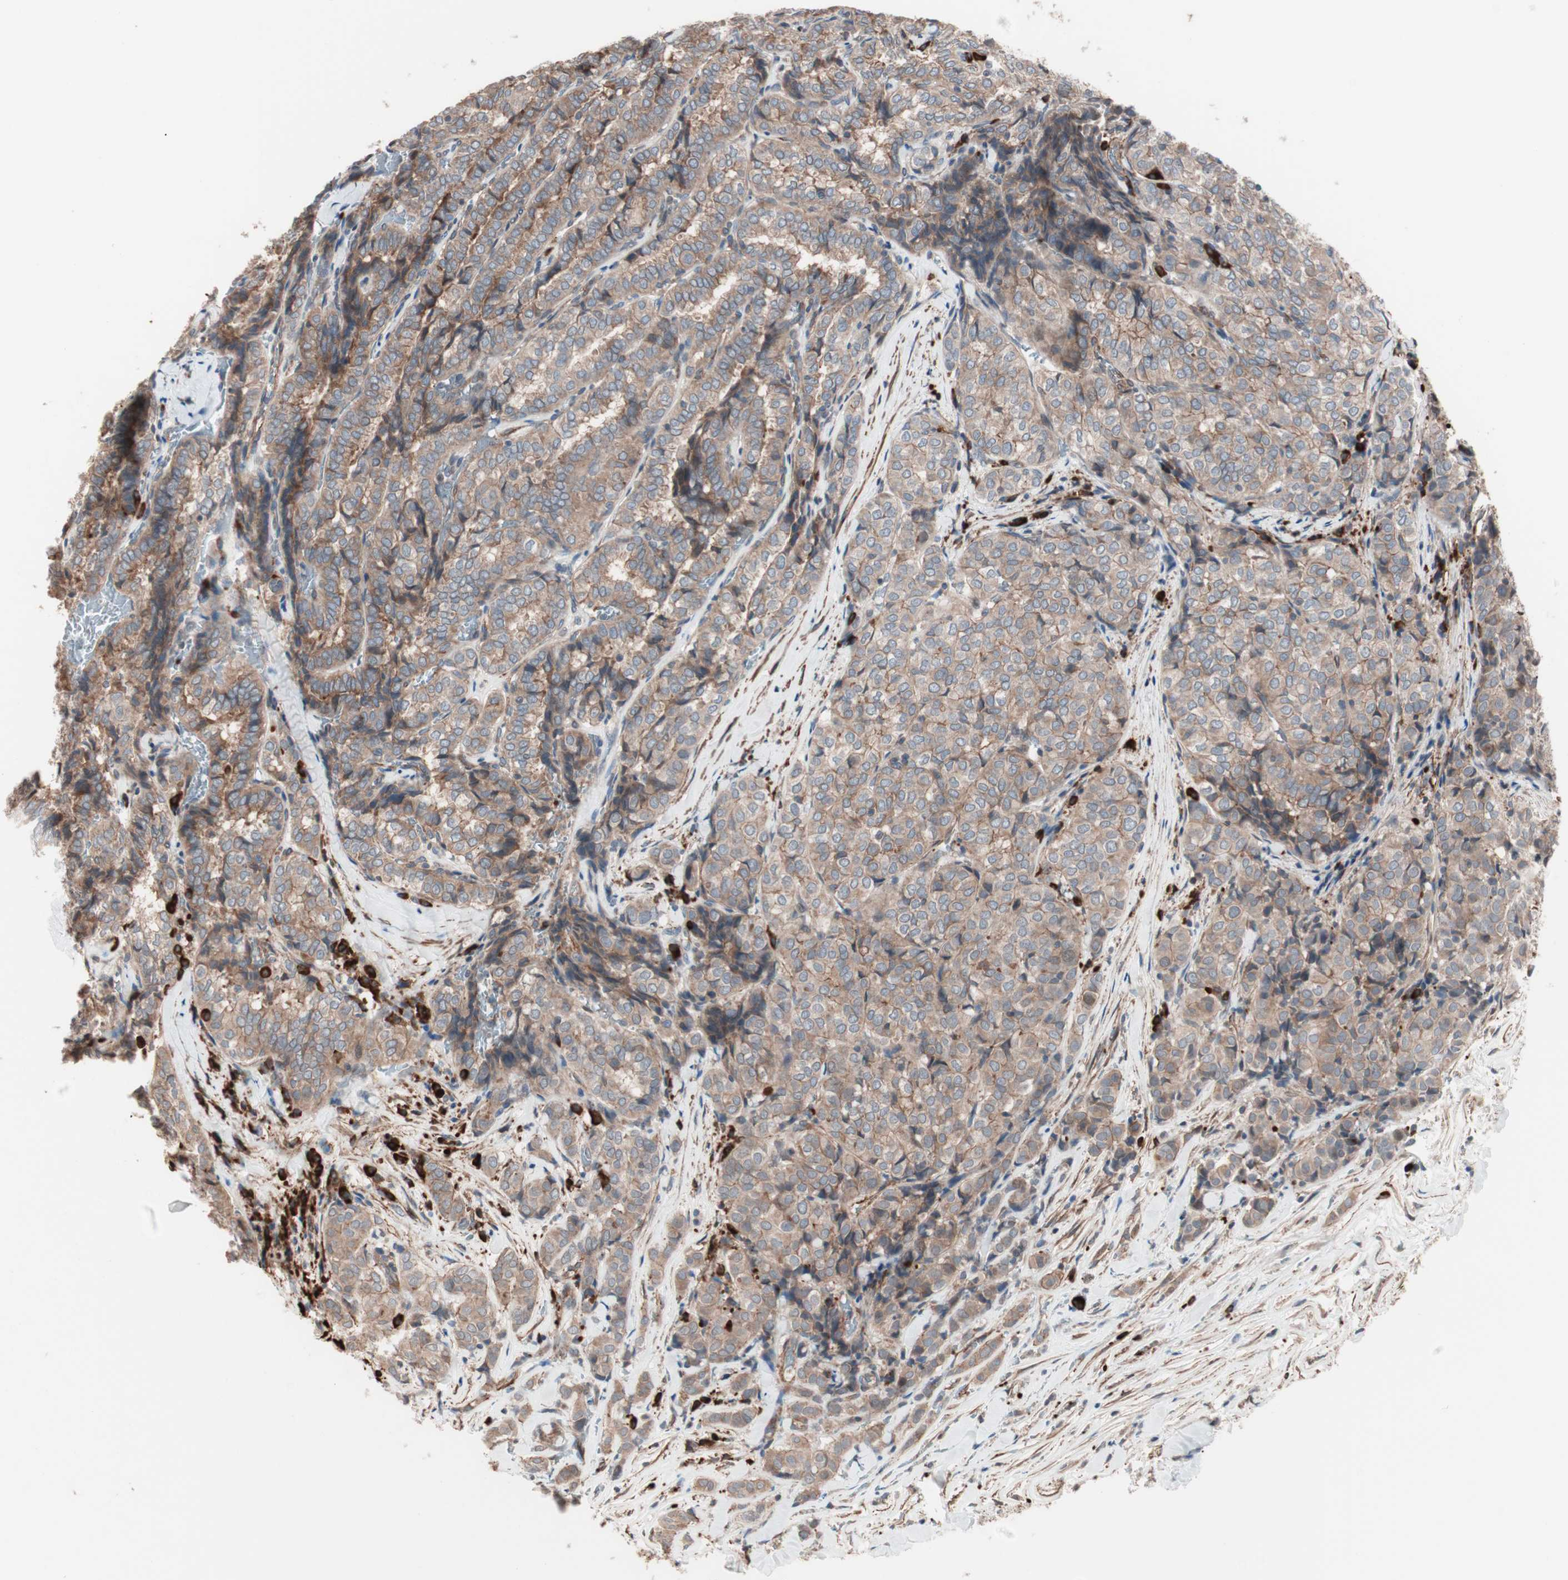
{"staining": {"intensity": "moderate", "quantity": ">75%", "location": "cytoplasmic/membranous"}, "tissue": "thyroid cancer", "cell_type": "Tumor cells", "image_type": "cancer", "snomed": [{"axis": "morphology", "description": "Normal tissue, NOS"}, {"axis": "morphology", "description": "Papillary adenocarcinoma, NOS"}, {"axis": "topography", "description": "Thyroid gland"}], "caption": "This is a photomicrograph of immunohistochemistry (IHC) staining of thyroid cancer (papillary adenocarcinoma), which shows moderate staining in the cytoplasmic/membranous of tumor cells.", "gene": "ALG5", "patient": {"sex": "female", "age": 30}}